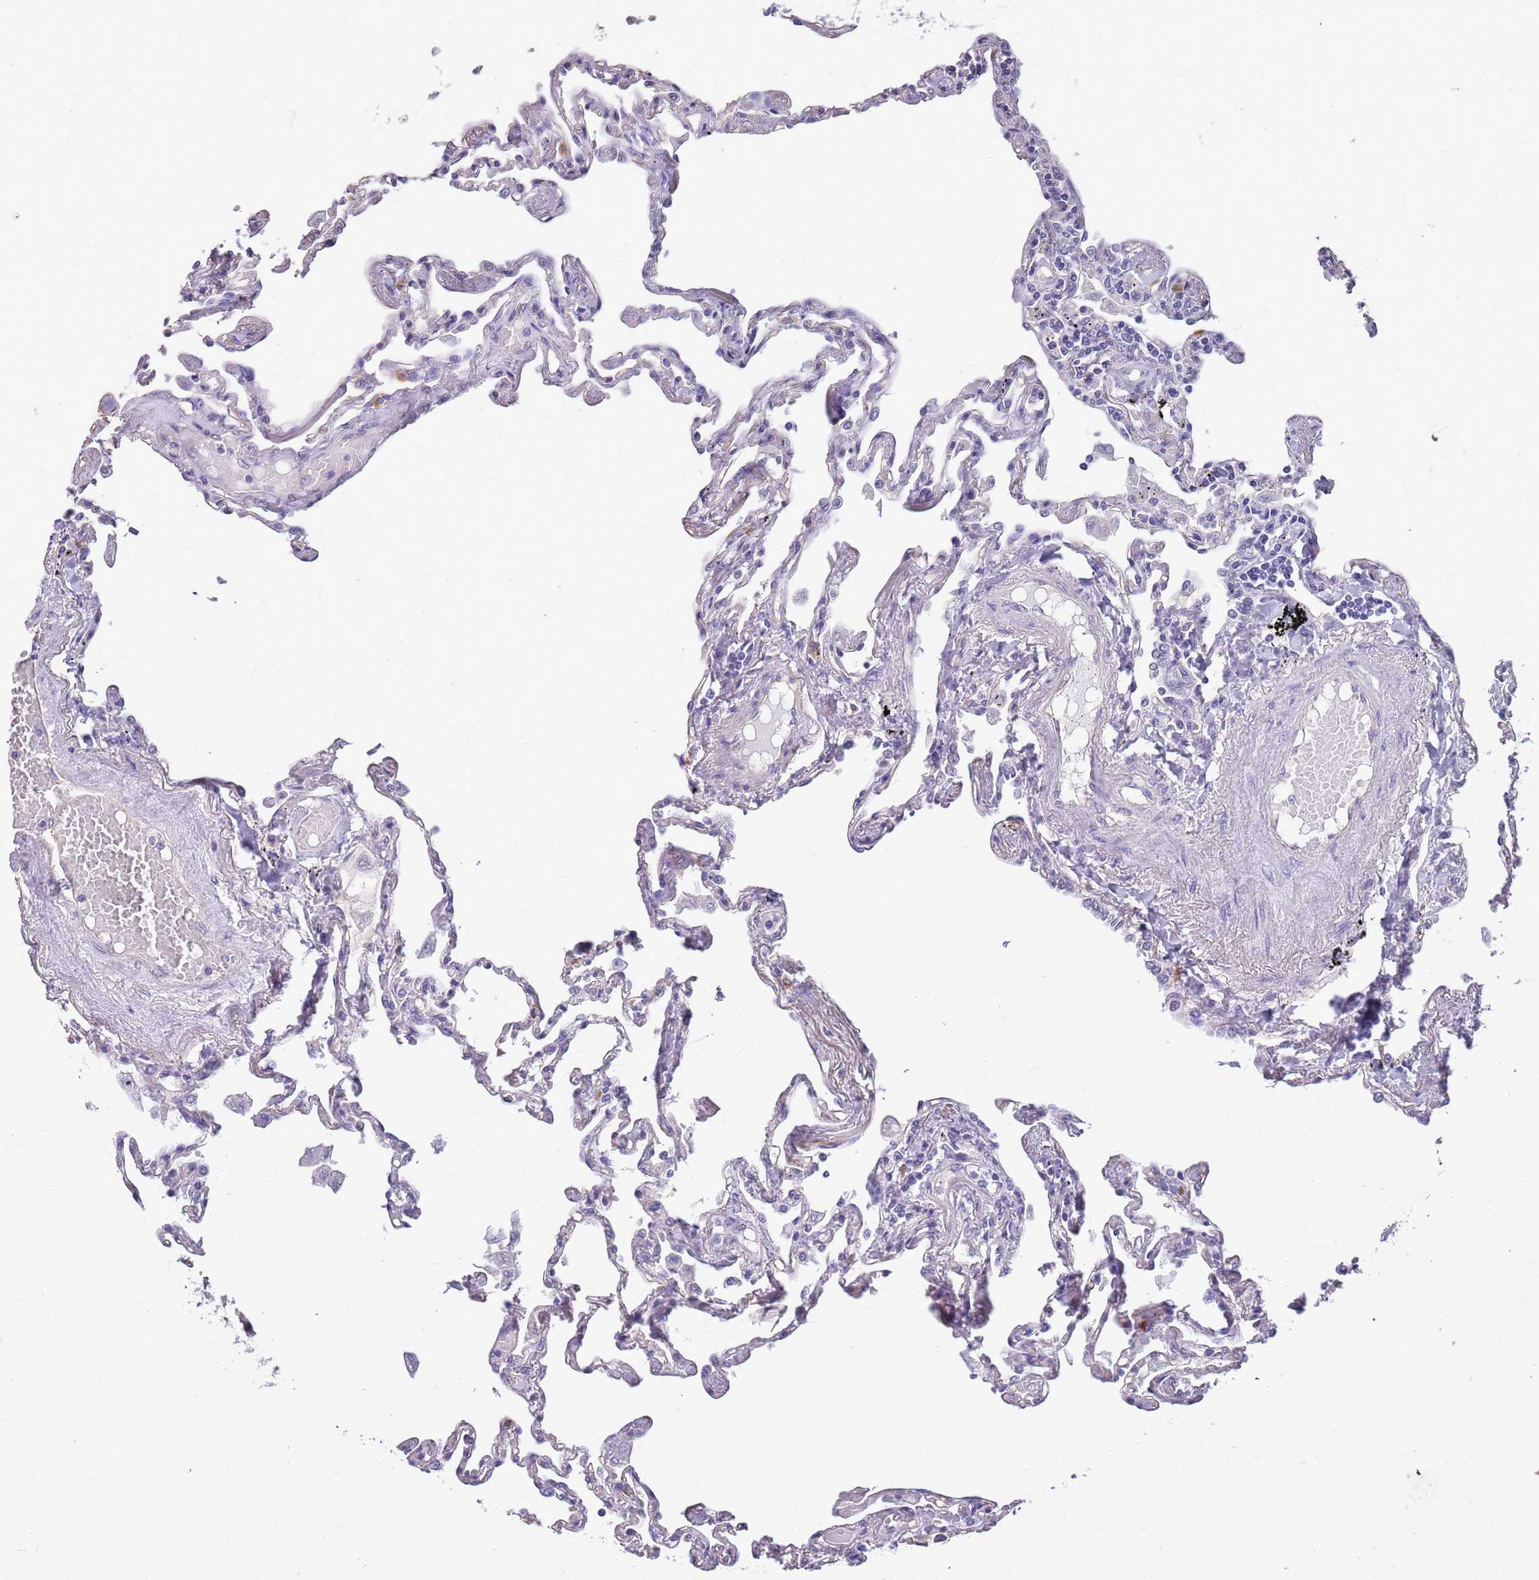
{"staining": {"intensity": "negative", "quantity": "none", "location": "none"}, "tissue": "lung", "cell_type": "Alveolar cells", "image_type": "normal", "snomed": [{"axis": "morphology", "description": "Normal tissue, NOS"}, {"axis": "topography", "description": "Lung"}], "caption": "This is an immunohistochemistry photomicrograph of benign lung. There is no staining in alveolar cells.", "gene": "CTRC", "patient": {"sex": "female", "age": 67}}